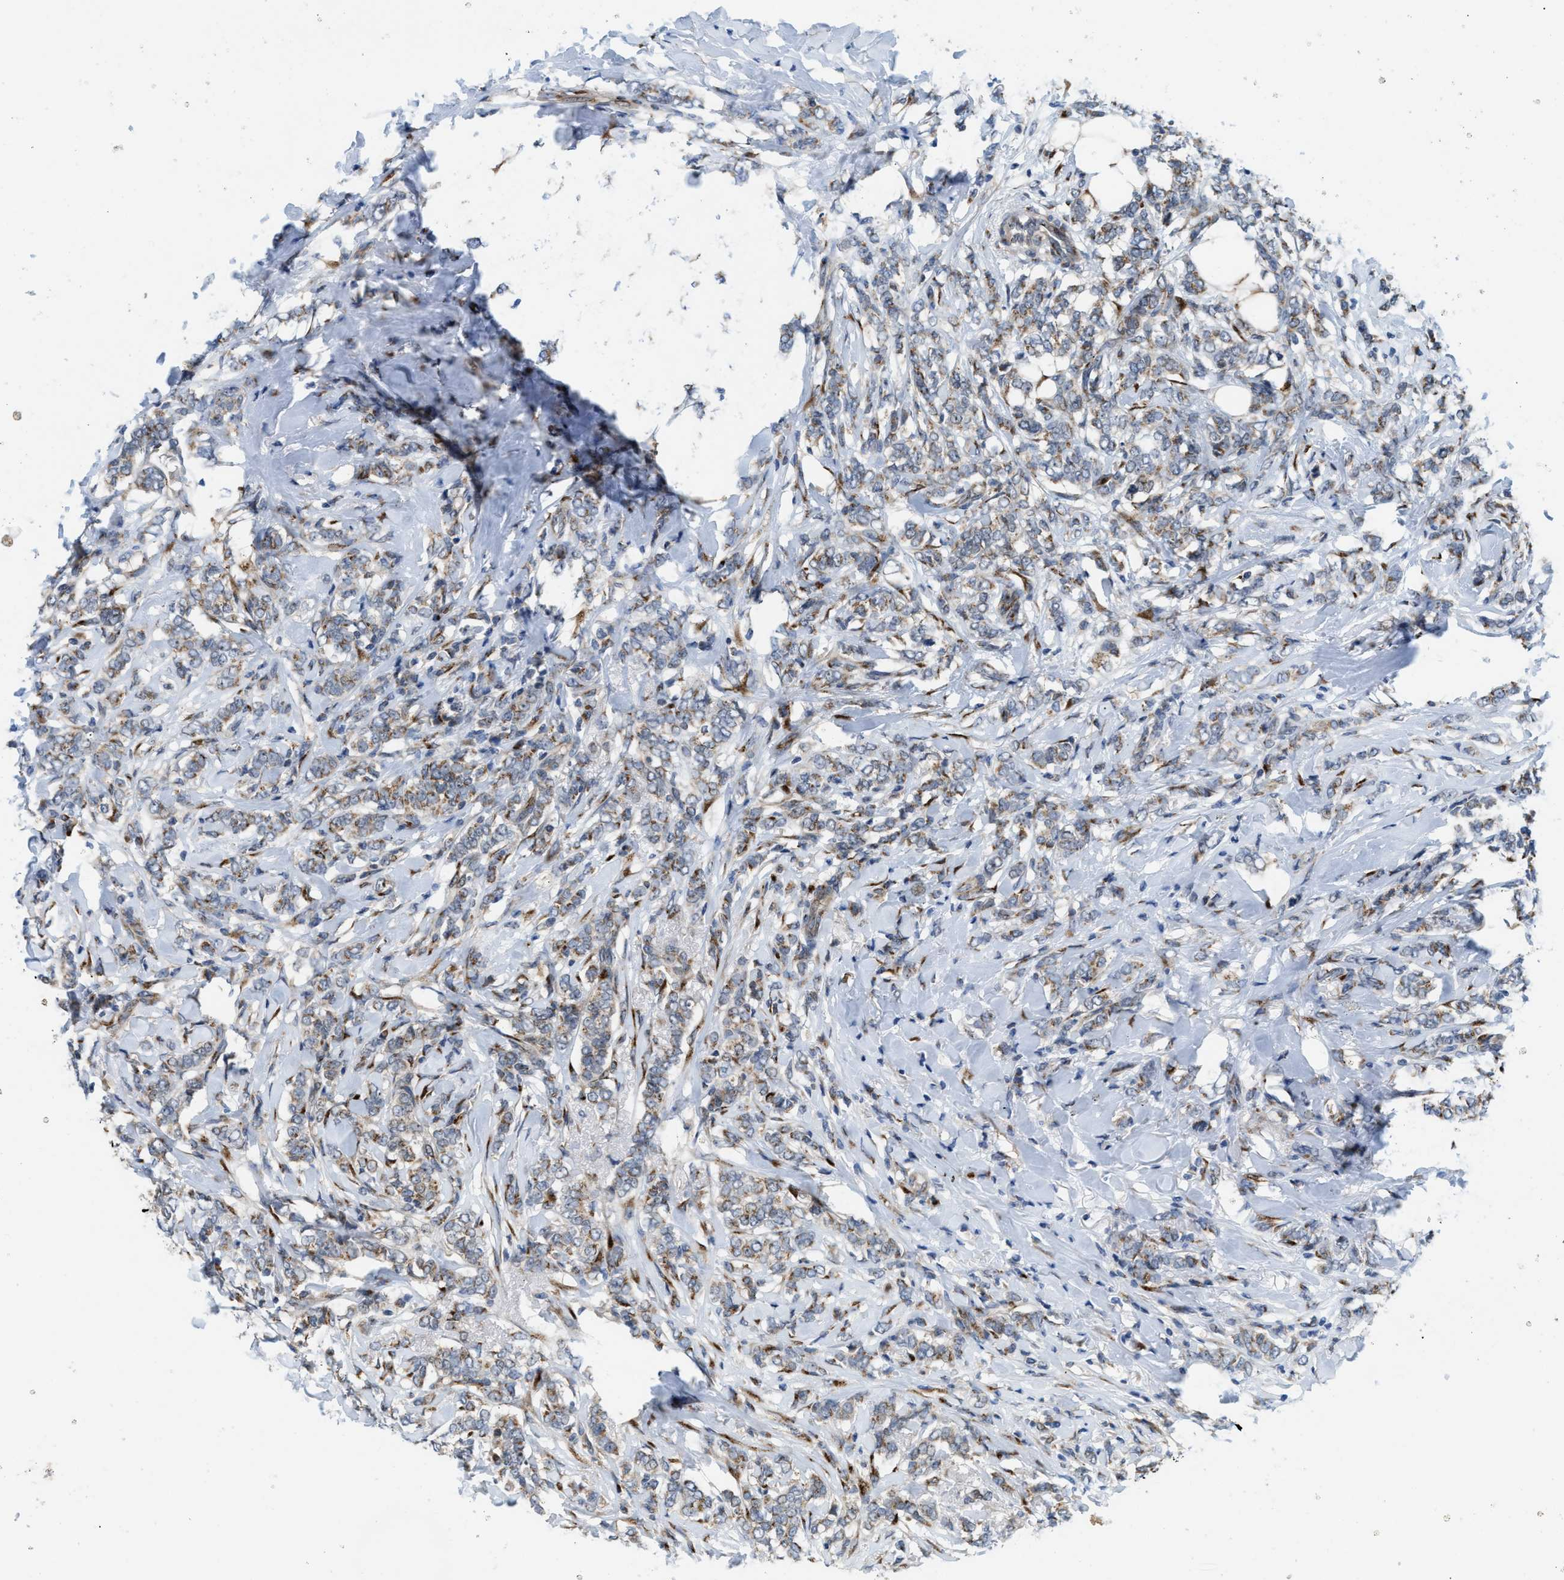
{"staining": {"intensity": "moderate", "quantity": ">75%", "location": "cytoplasmic/membranous"}, "tissue": "breast cancer", "cell_type": "Tumor cells", "image_type": "cancer", "snomed": [{"axis": "morphology", "description": "Lobular carcinoma"}, {"axis": "topography", "description": "Skin"}, {"axis": "topography", "description": "Breast"}], "caption": "Tumor cells show moderate cytoplasmic/membranous staining in about >75% of cells in lobular carcinoma (breast). The protein of interest is stained brown, and the nuclei are stained in blue (DAB IHC with brightfield microscopy, high magnification).", "gene": "SLC38A10", "patient": {"sex": "female", "age": 46}}